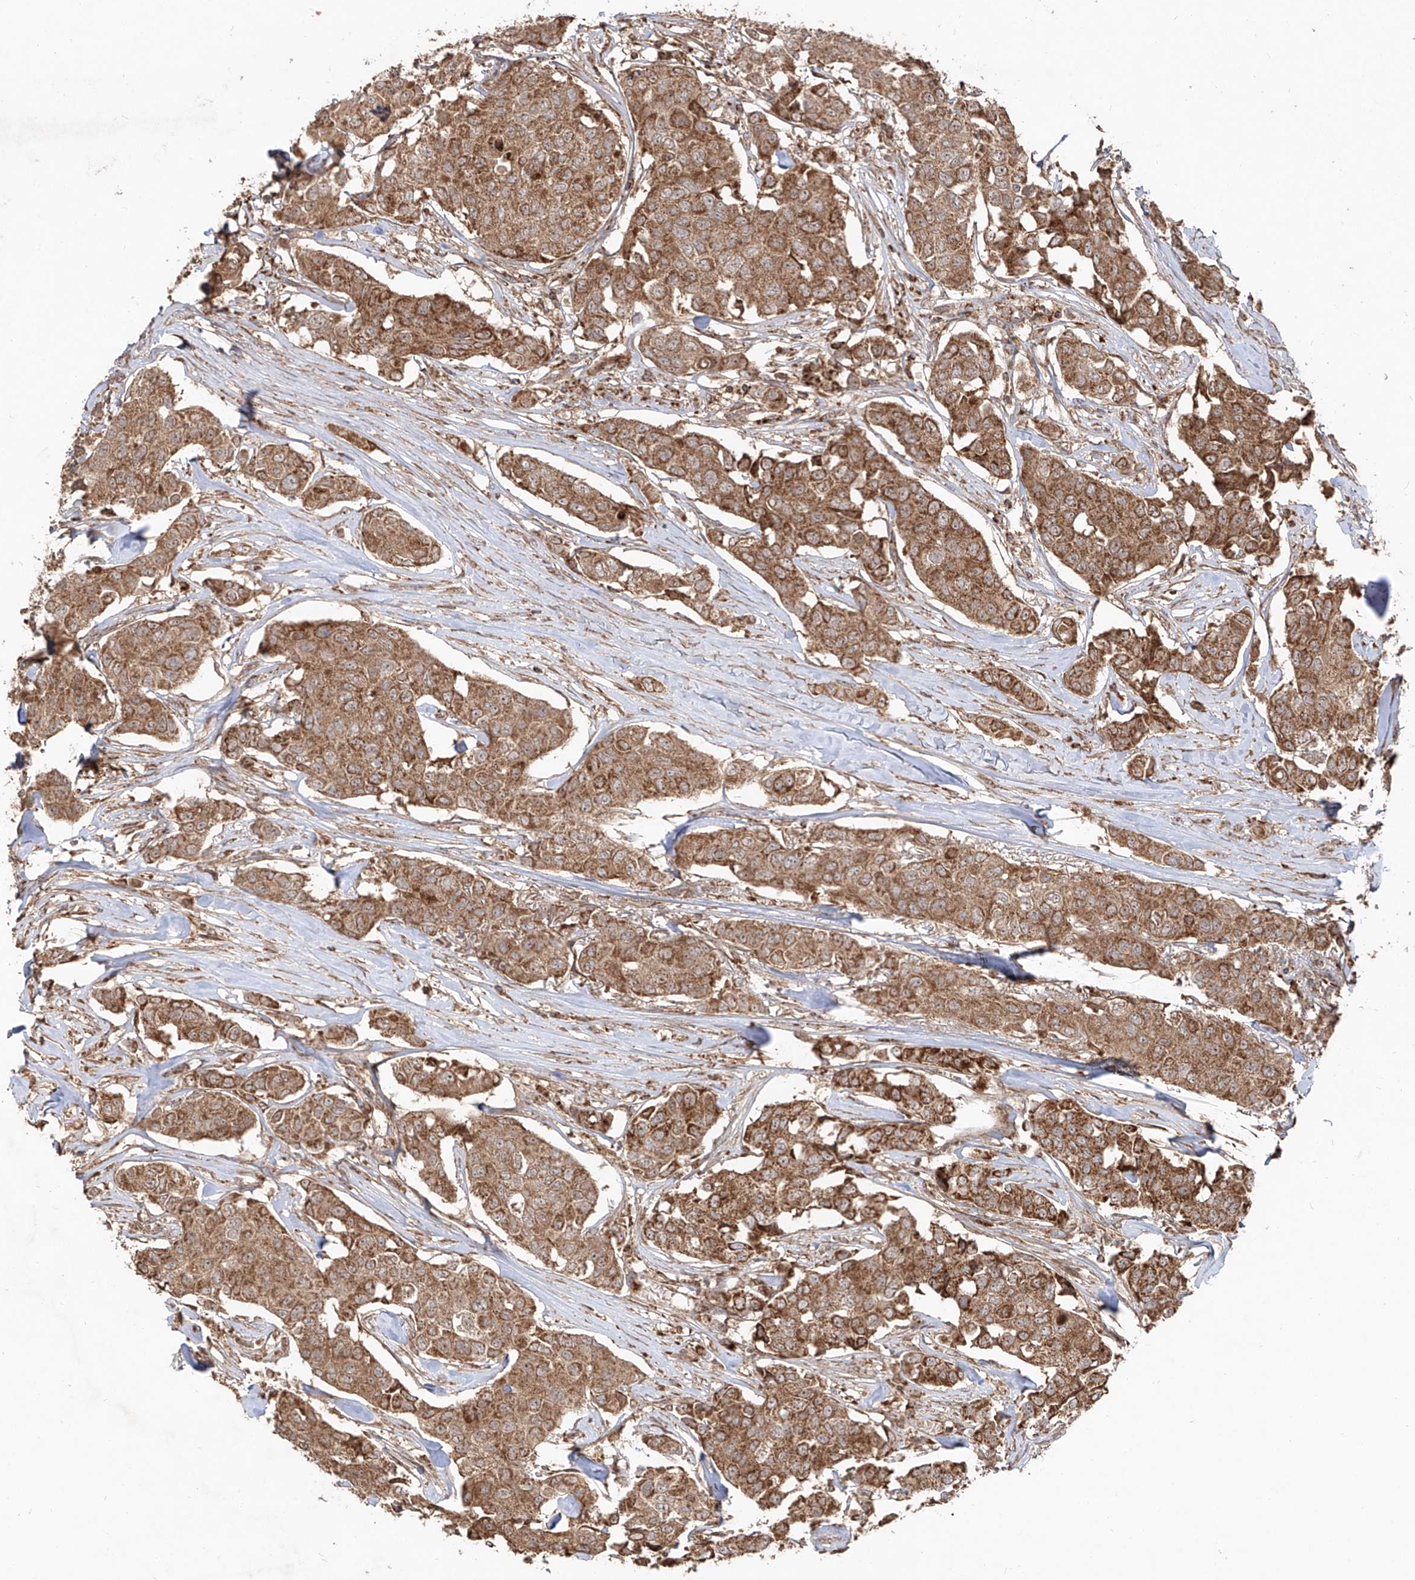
{"staining": {"intensity": "strong", "quantity": ">75%", "location": "cytoplasmic/membranous"}, "tissue": "breast cancer", "cell_type": "Tumor cells", "image_type": "cancer", "snomed": [{"axis": "morphology", "description": "Duct carcinoma"}, {"axis": "topography", "description": "Breast"}], "caption": "Immunohistochemistry of human breast cancer (infiltrating ductal carcinoma) shows high levels of strong cytoplasmic/membranous expression in approximately >75% of tumor cells. (Stains: DAB in brown, nuclei in blue, Microscopy: brightfield microscopy at high magnification).", "gene": "AIM2", "patient": {"sex": "female", "age": 80}}